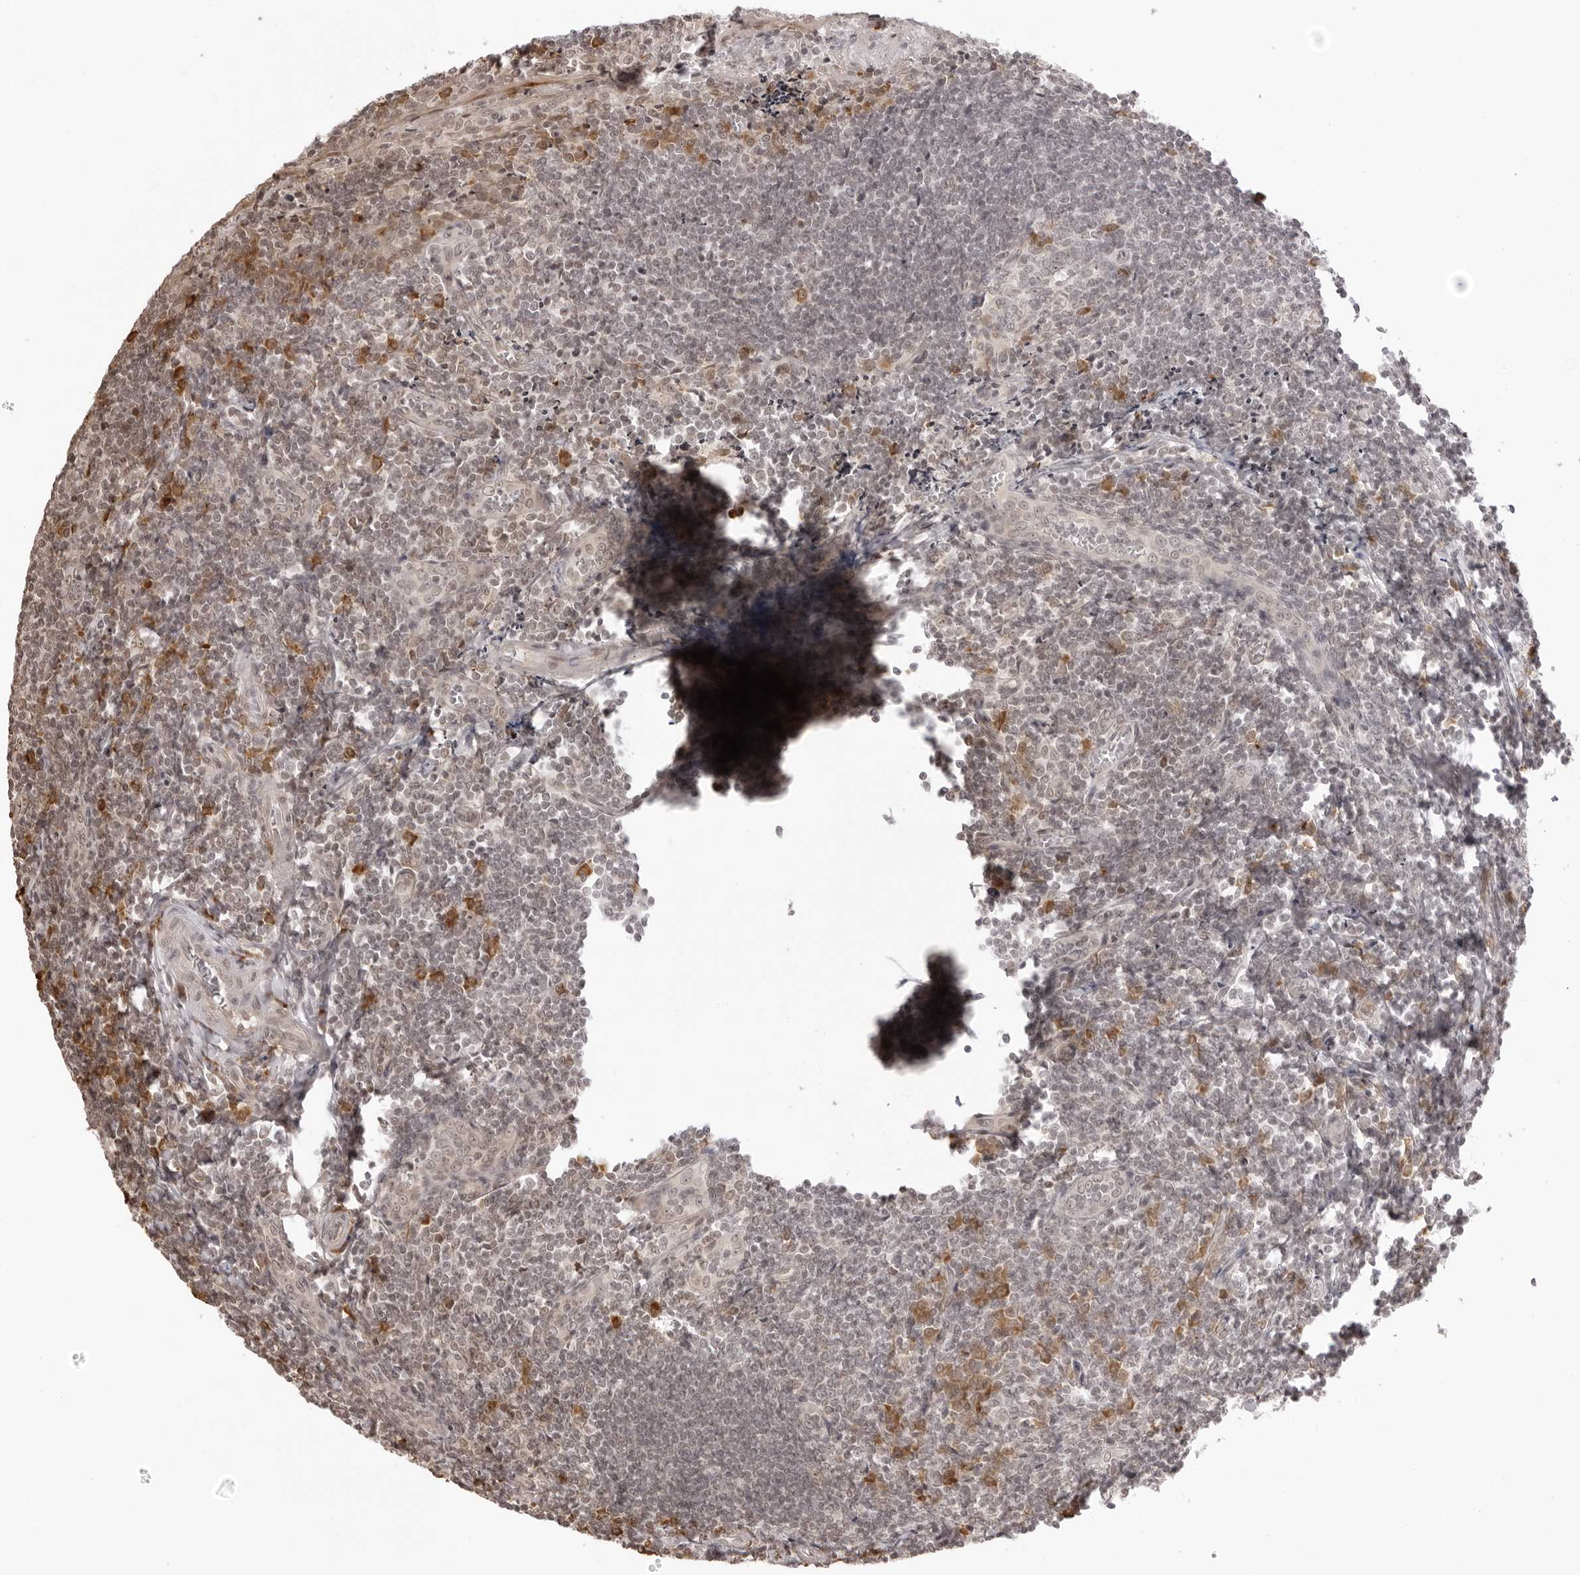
{"staining": {"intensity": "moderate", "quantity": "<25%", "location": "cytoplasmic/membranous"}, "tissue": "tonsil", "cell_type": "Germinal center cells", "image_type": "normal", "snomed": [{"axis": "morphology", "description": "Normal tissue, NOS"}, {"axis": "topography", "description": "Tonsil"}], "caption": "Immunohistochemical staining of unremarkable human tonsil displays low levels of moderate cytoplasmic/membranous staining in about <25% of germinal center cells.", "gene": "ZC3H11A", "patient": {"sex": "male", "age": 27}}